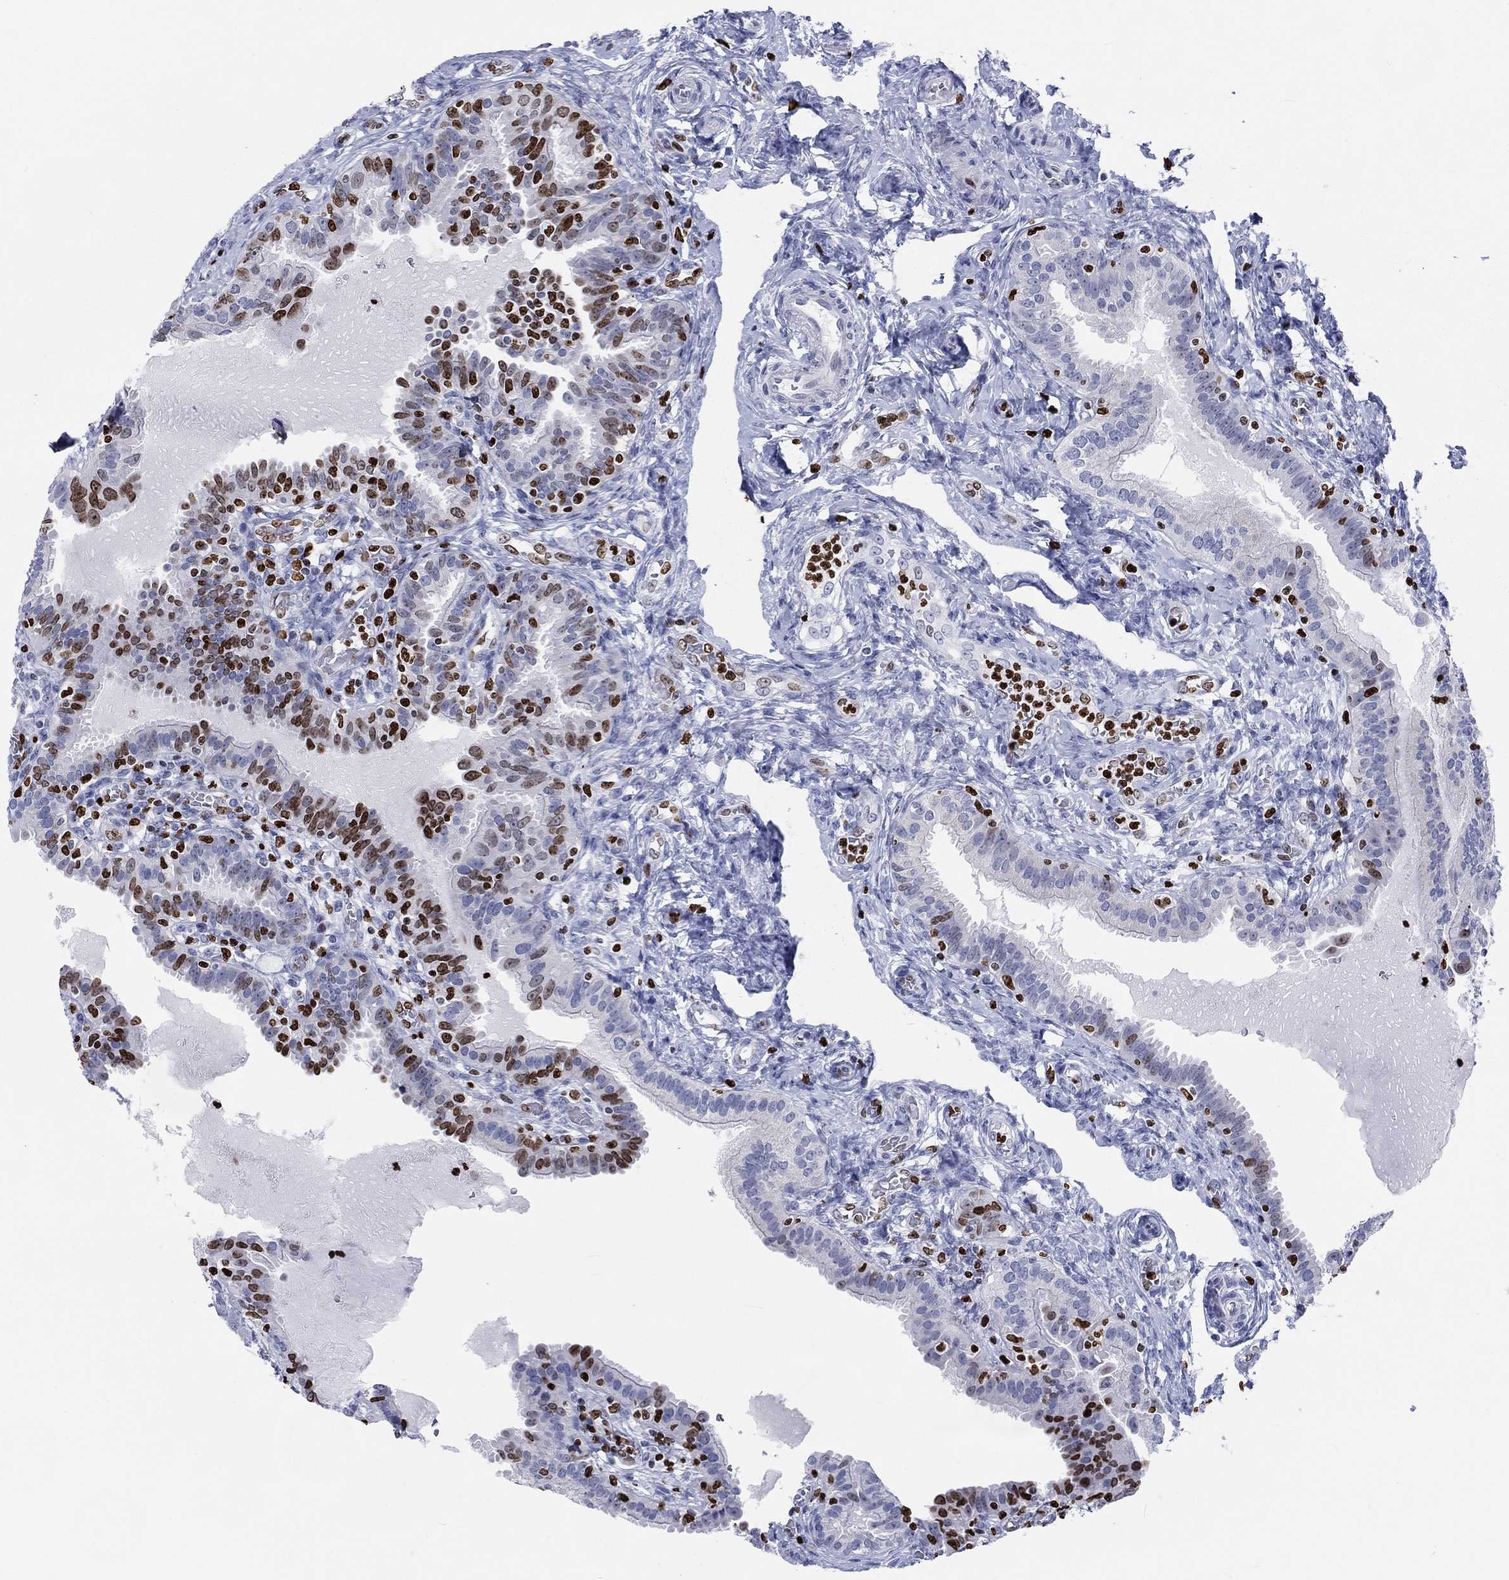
{"staining": {"intensity": "strong", "quantity": "25%-75%", "location": "nuclear"}, "tissue": "fallopian tube", "cell_type": "Glandular cells", "image_type": "normal", "snomed": [{"axis": "morphology", "description": "Normal tissue, NOS"}, {"axis": "topography", "description": "Fallopian tube"}, {"axis": "topography", "description": "Ovary"}], "caption": "Human fallopian tube stained for a protein (brown) reveals strong nuclear positive positivity in approximately 25%-75% of glandular cells.", "gene": "H1", "patient": {"sex": "female", "age": 41}}